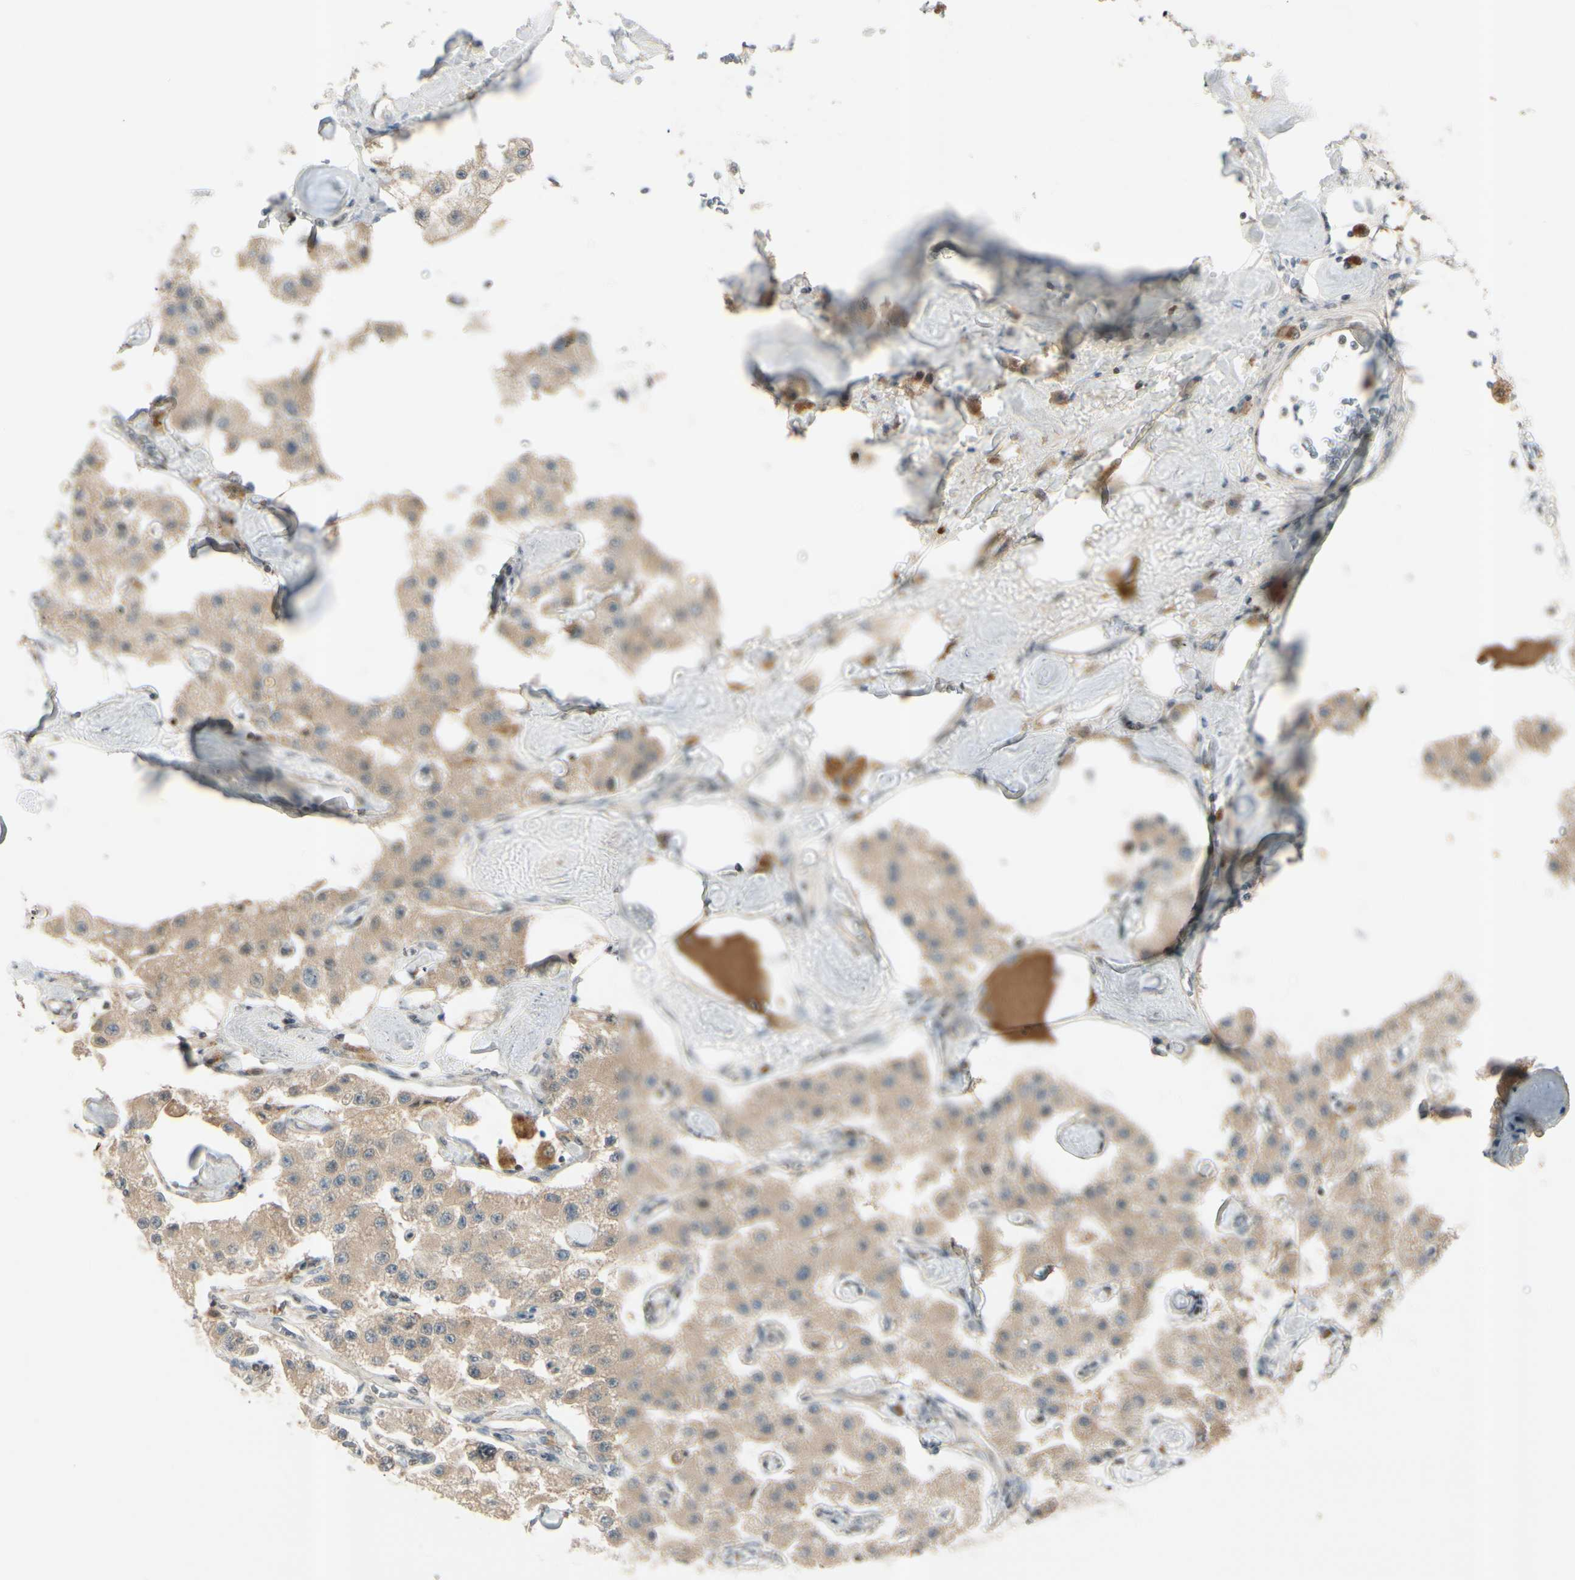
{"staining": {"intensity": "weak", "quantity": "25%-75%", "location": "cytoplasmic/membranous"}, "tissue": "carcinoid", "cell_type": "Tumor cells", "image_type": "cancer", "snomed": [{"axis": "morphology", "description": "Carcinoid, malignant, NOS"}, {"axis": "topography", "description": "Pancreas"}], "caption": "An image showing weak cytoplasmic/membranous positivity in approximately 25%-75% of tumor cells in malignant carcinoid, as visualized by brown immunohistochemical staining.", "gene": "ICAM5", "patient": {"sex": "male", "age": 41}}